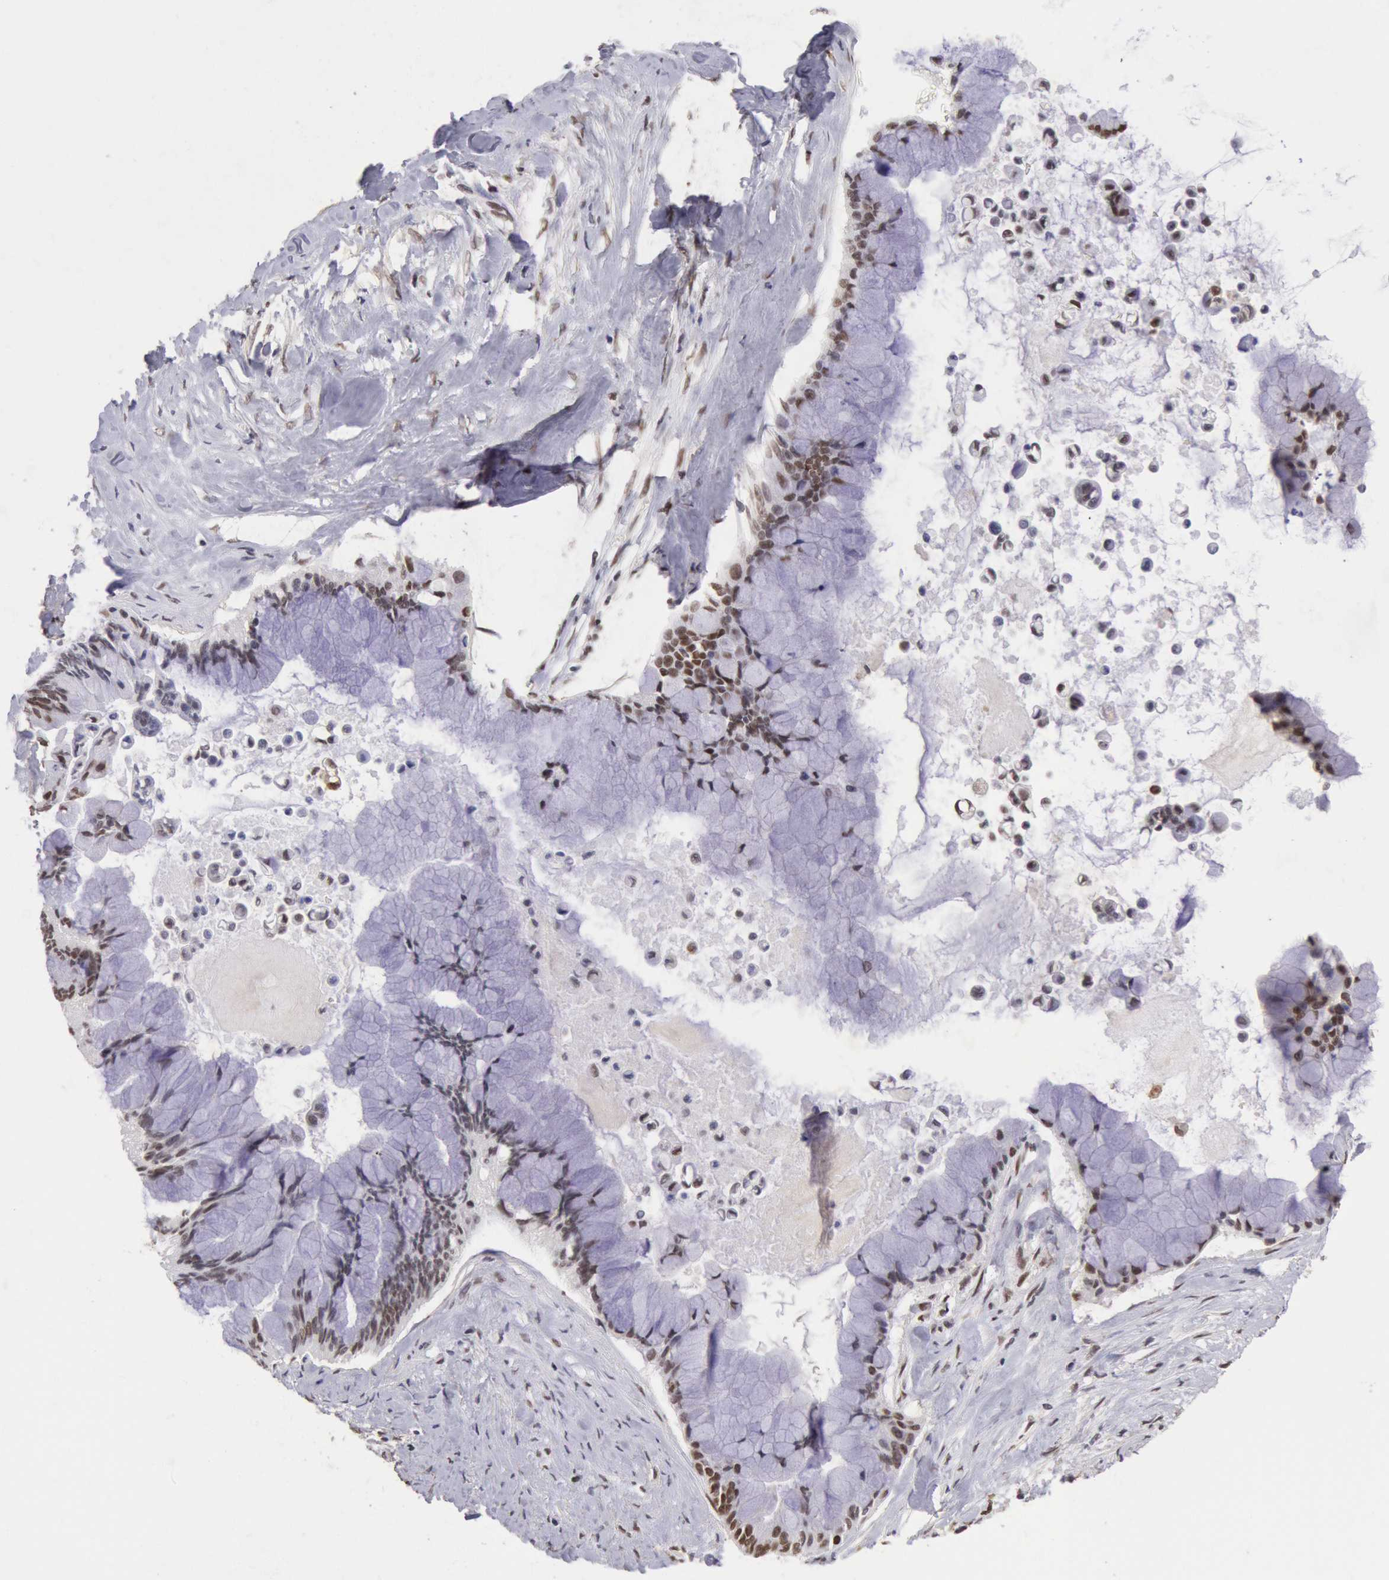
{"staining": {"intensity": "weak", "quantity": ">75%", "location": "nuclear"}, "tissue": "pancreatic cancer", "cell_type": "Tumor cells", "image_type": "cancer", "snomed": [{"axis": "morphology", "description": "Adenocarcinoma, NOS"}, {"axis": "topography", "description": "Pancreas"}], "caption": "Immunohistochemistry (IHC) histopathology image of human pancreatic adenocarcinoma stained for a protein (brown), which demonstrates low levels of weak nuclear expression in about >75% of tumor cells.", "gene": "CDKN2B", "patient": {"sex": "male", "age": 59}}